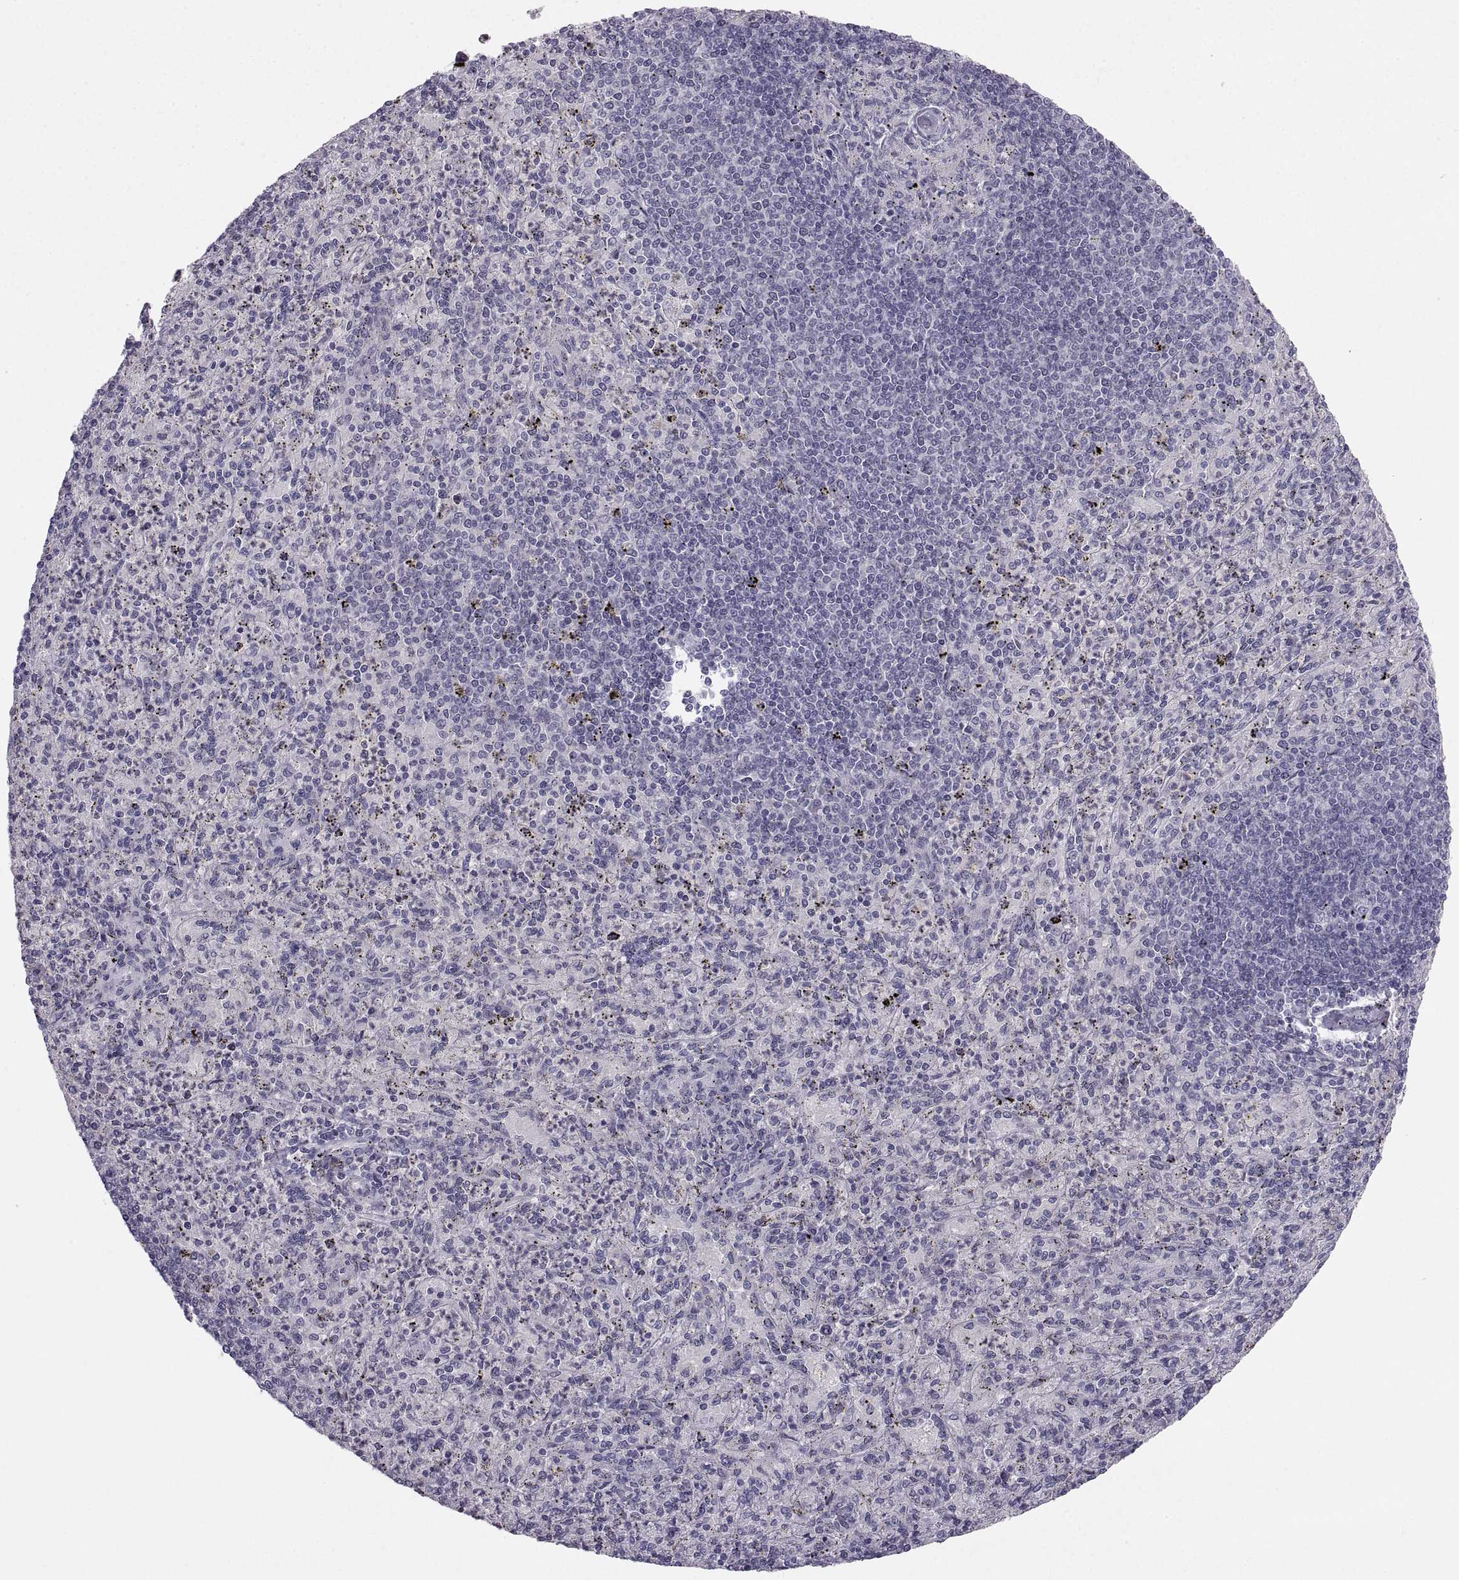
{"staining": {"intensity": "negative", "quantity": "none", "location": "none"}, "tissue": "spleen", "cell_type": "Cells in red pulp", "image_type": "normal", "snomed": [{"axis": "morphology", "description": "Normal tissue, NOS"}, {"axis": "topography", "description": "Spleen"}], "caption": "Immunohistochemistry (IHC) histopathology image of benign spleen: spleen stained with DAB shows no significant protein positivity in cells in red pulp. (DAB immunohistochemistry with hematoxylin counter stain).", "gene": "ZNF185", "patient": {"sex": "male", "age": 60}}